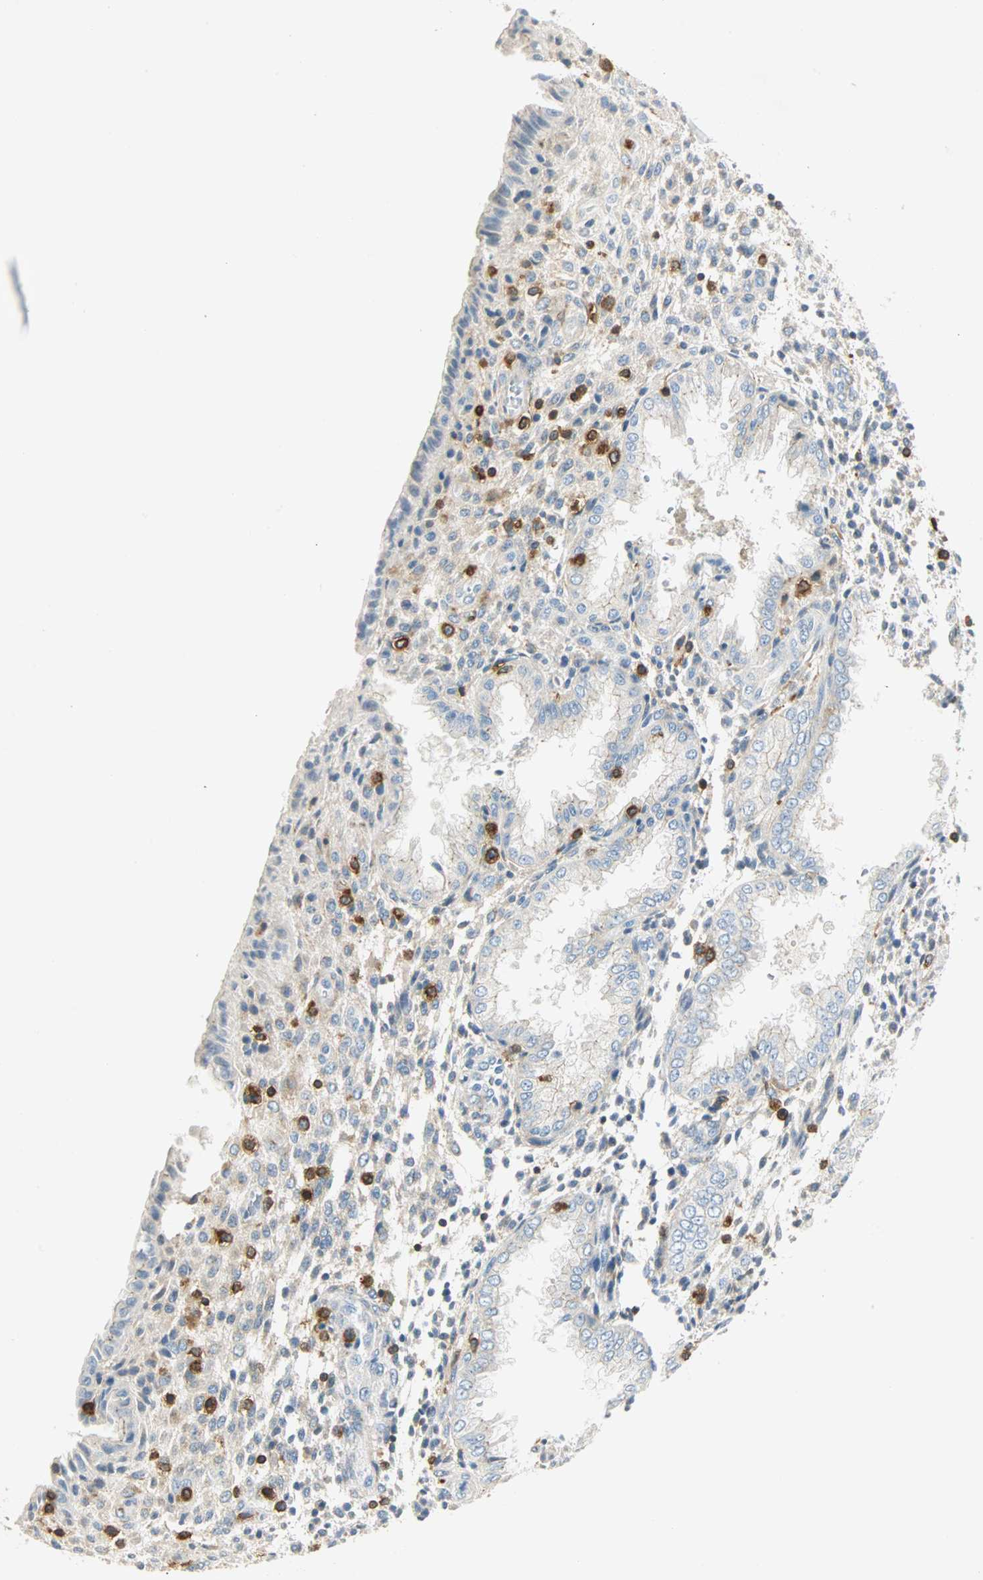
{"staining": {"intensity": "weak", "quantity": "25%-75%", "location": "cytoplasmic/membranous"}, "tissue": "endometrium", "cell_type": "Cells in endometrial stroma", "image_type": "normal", "snomed": [{"axis": "morphology", "description": "Normal tissue, NOS"}, {"axis": "topography", "description": "Endometrium"}], "caption": "This is a micrograph of immunohistochemistry (IHC) staining of benign endometrium, which shows weak expression in the cytoplasmic/membranous of cells in endometrial stroma.", "gene": "FMNL1", "patient": {"sex": "female", "age": 33}}